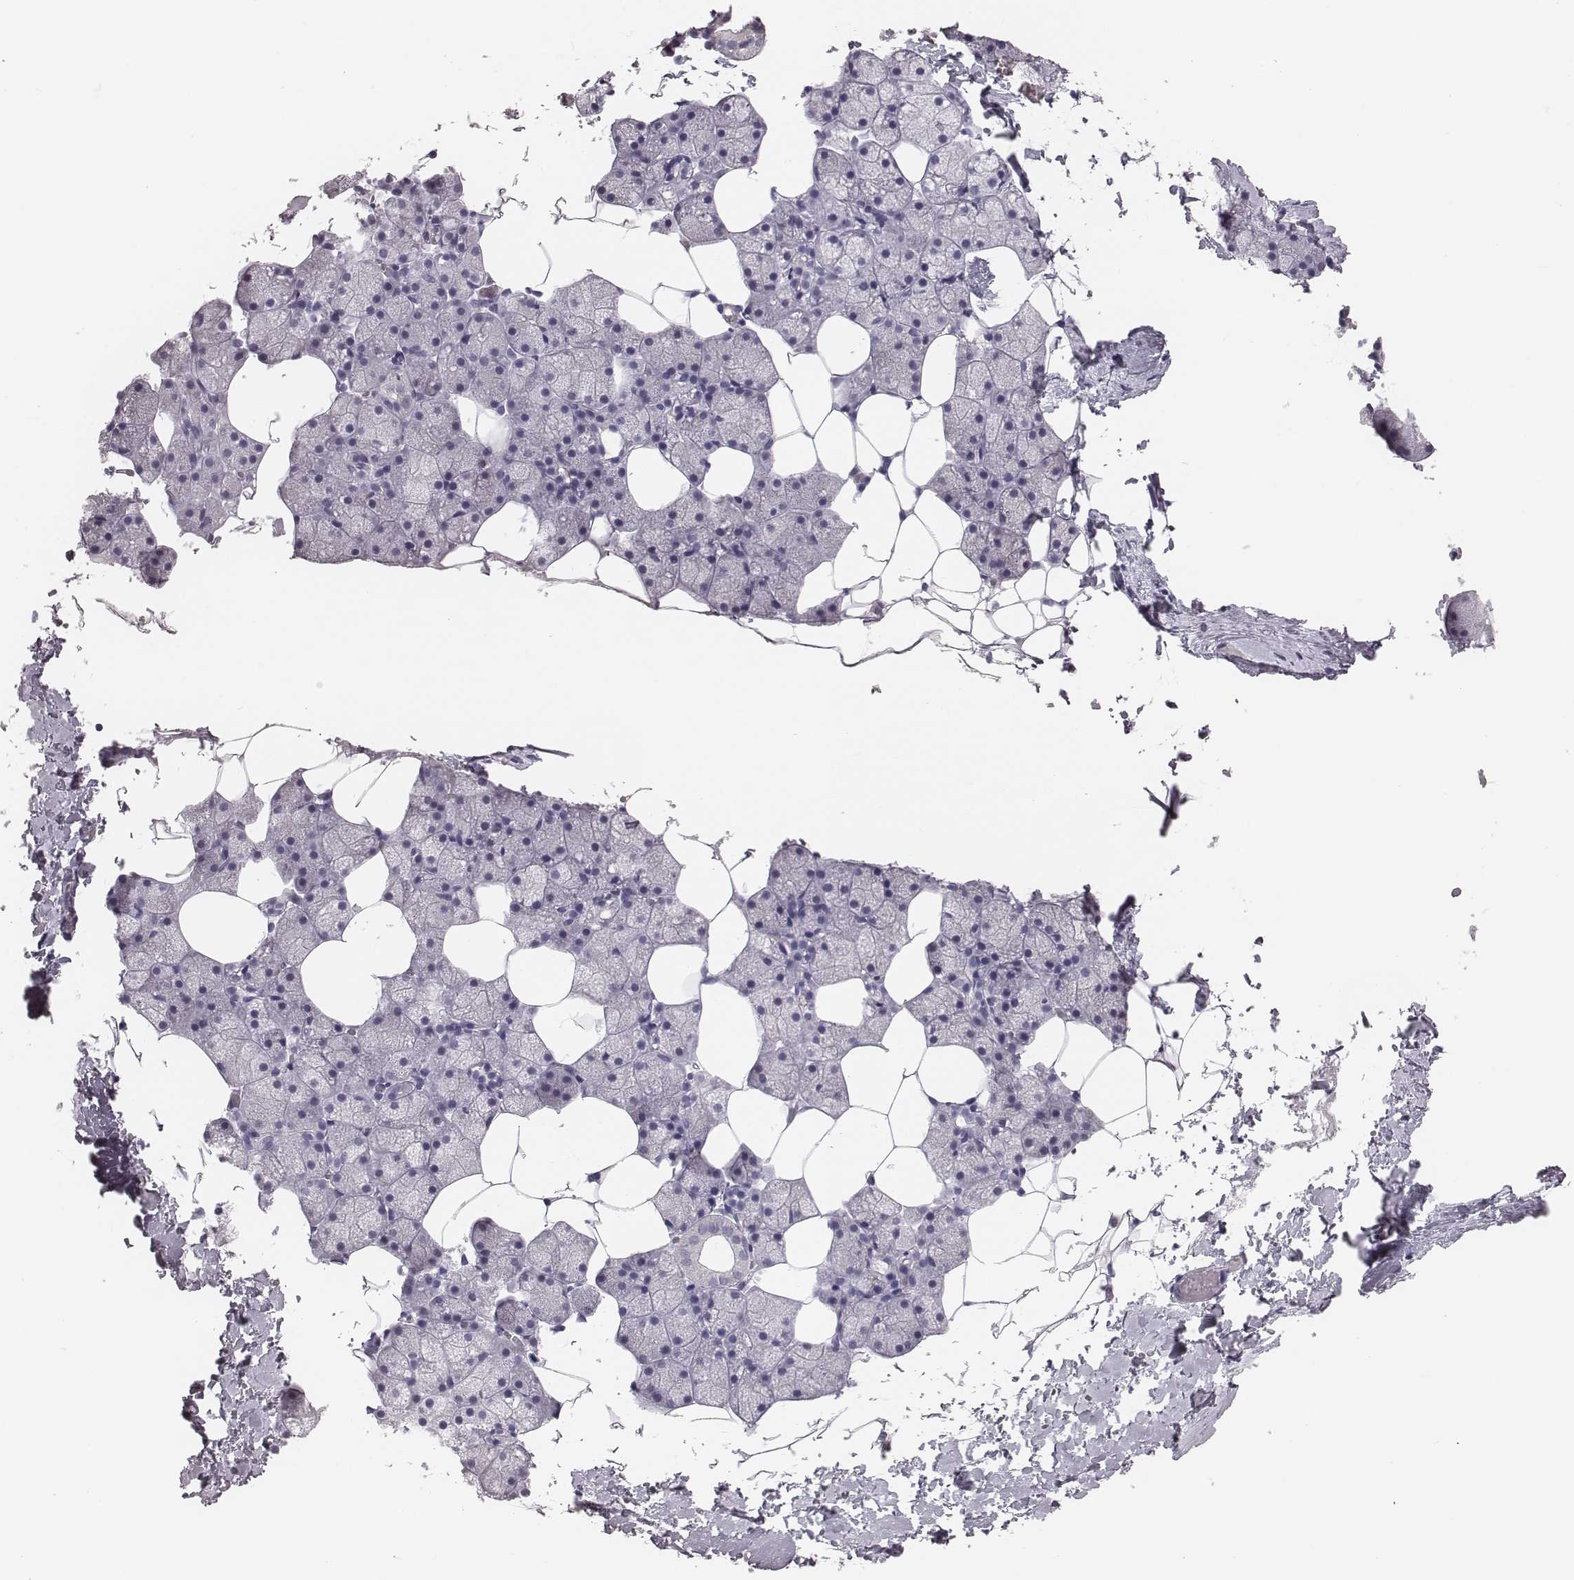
{"staining": {"intensity": "moderate", "quantity": "<25%", "location": "cytoplasmic/membranous"}, "tissue": "salivary gland", "cell_type": "Glandular cells", "image_type": "normal", "snomed": [{"axis": "morphology", "description": "Normal tissue, NOS"}, {"axis": "topography", "description": "Salivary gland"}], "caption": "Protein expression analysis of benign salivary gland demonstrates moderate cytoplasmic/membranous positivity in approximately <25% of glandular cells.", "gene": "CSH1", "patient": {"sex": "male", "age": 38}}